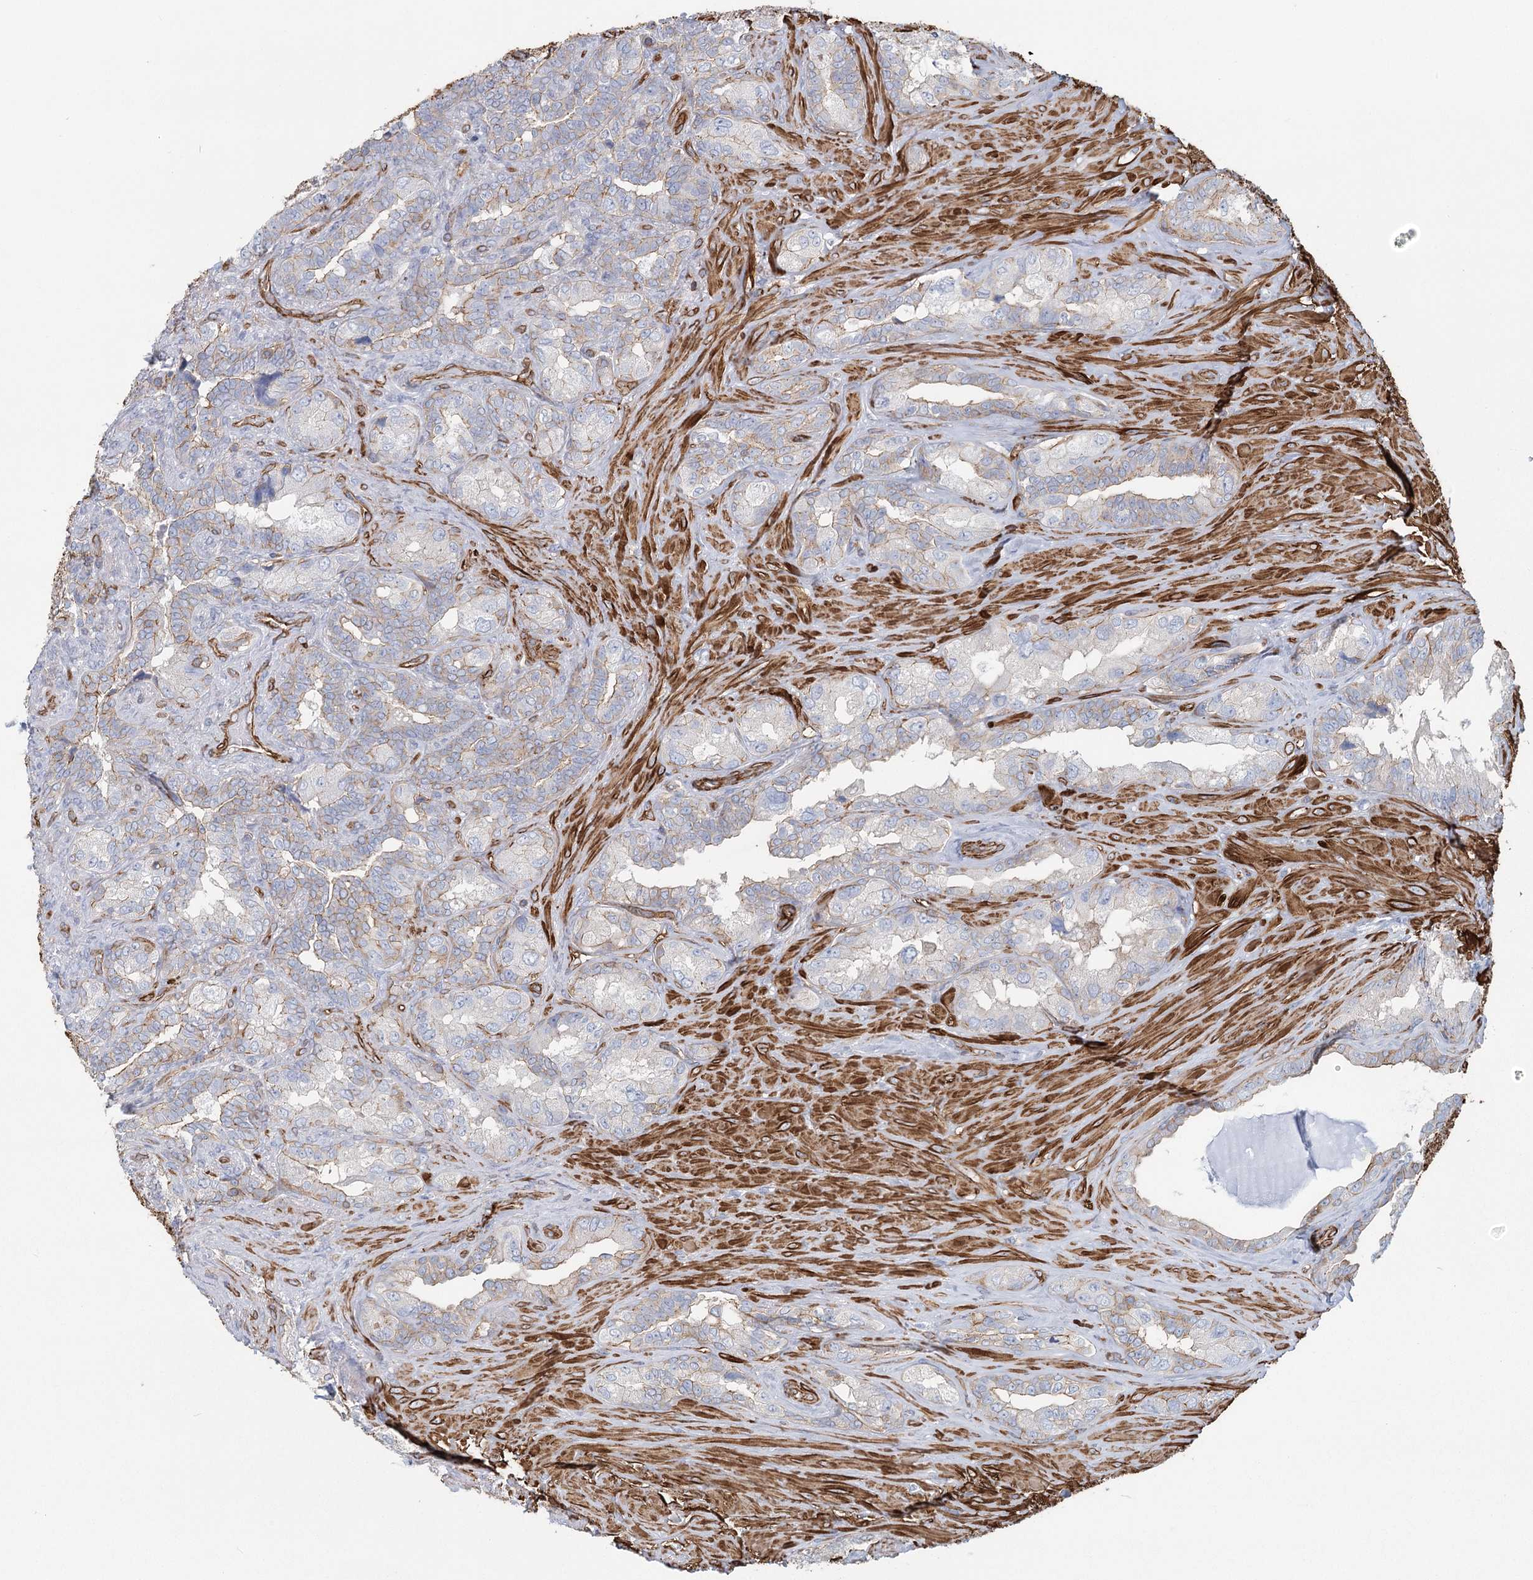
{"staining": {"intensity": "negative", "quantity": "none", "location": "none"}, "tissue": "seminal vesicle", "cell_type": "Glandular cells", "image_type": "normal", "snomed": [{"axis": "morphology", "description": "Normal tissue, NOS"}, {"axis": "topography", "description": "Seminal veicle"}, {"axis": "topography", "description": "Peripheral nerve tissue"}], "caption": "High magnification brightfield microscopy of benign seminal vesicle stained with DAB (3,3'-diaminobenzidine) (brown) and counterstained with hematoxylin (blue): glandular cells show no significant expression. (DAB (3,3'-diaminobenzidine) immunohistochemistry (IHC) visualized using brightfield microscopy, high magnification).", "gene": "IFT46", "patient": {"sex": "male", "age": 67}}